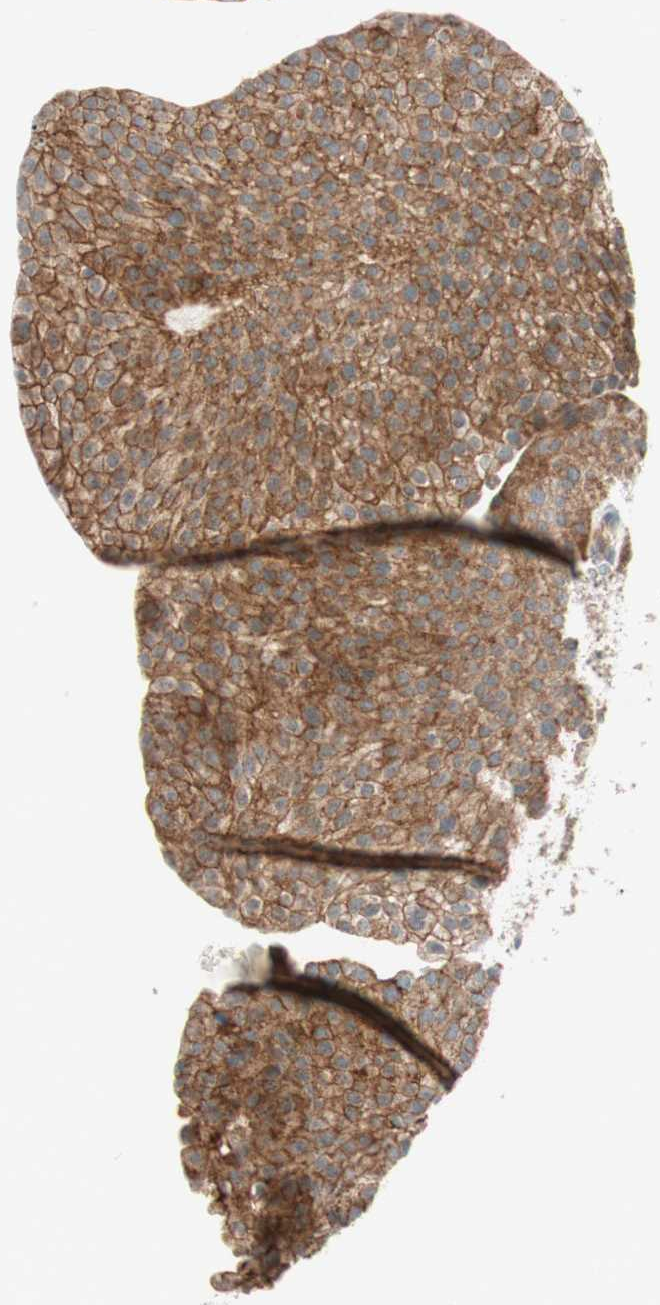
{"staining": {"intensity": "strong", "quantity": ">75%", "location": "cytoplasmic/membranous"}, "tissue": "urothelial cancer", "cell_type": "Tumor cells", "image_type": "cancer", "snomed": [{"axis": "morphology", "description": "Urothelial carcinoma, Low grade"}, {"axis": "topography", "description": "Smooth muscle"}, {"axis": "topography", "description": "Urinary bladder"}], "caption": "Immunohistochemical staining of low-grade urothelial carcinoma reveals strong cytoplasmic/membranous protein staining in approximately >75% of tumor cells.", "gene": "ABI1", "patient": {"sex": "male", "age": 60}}